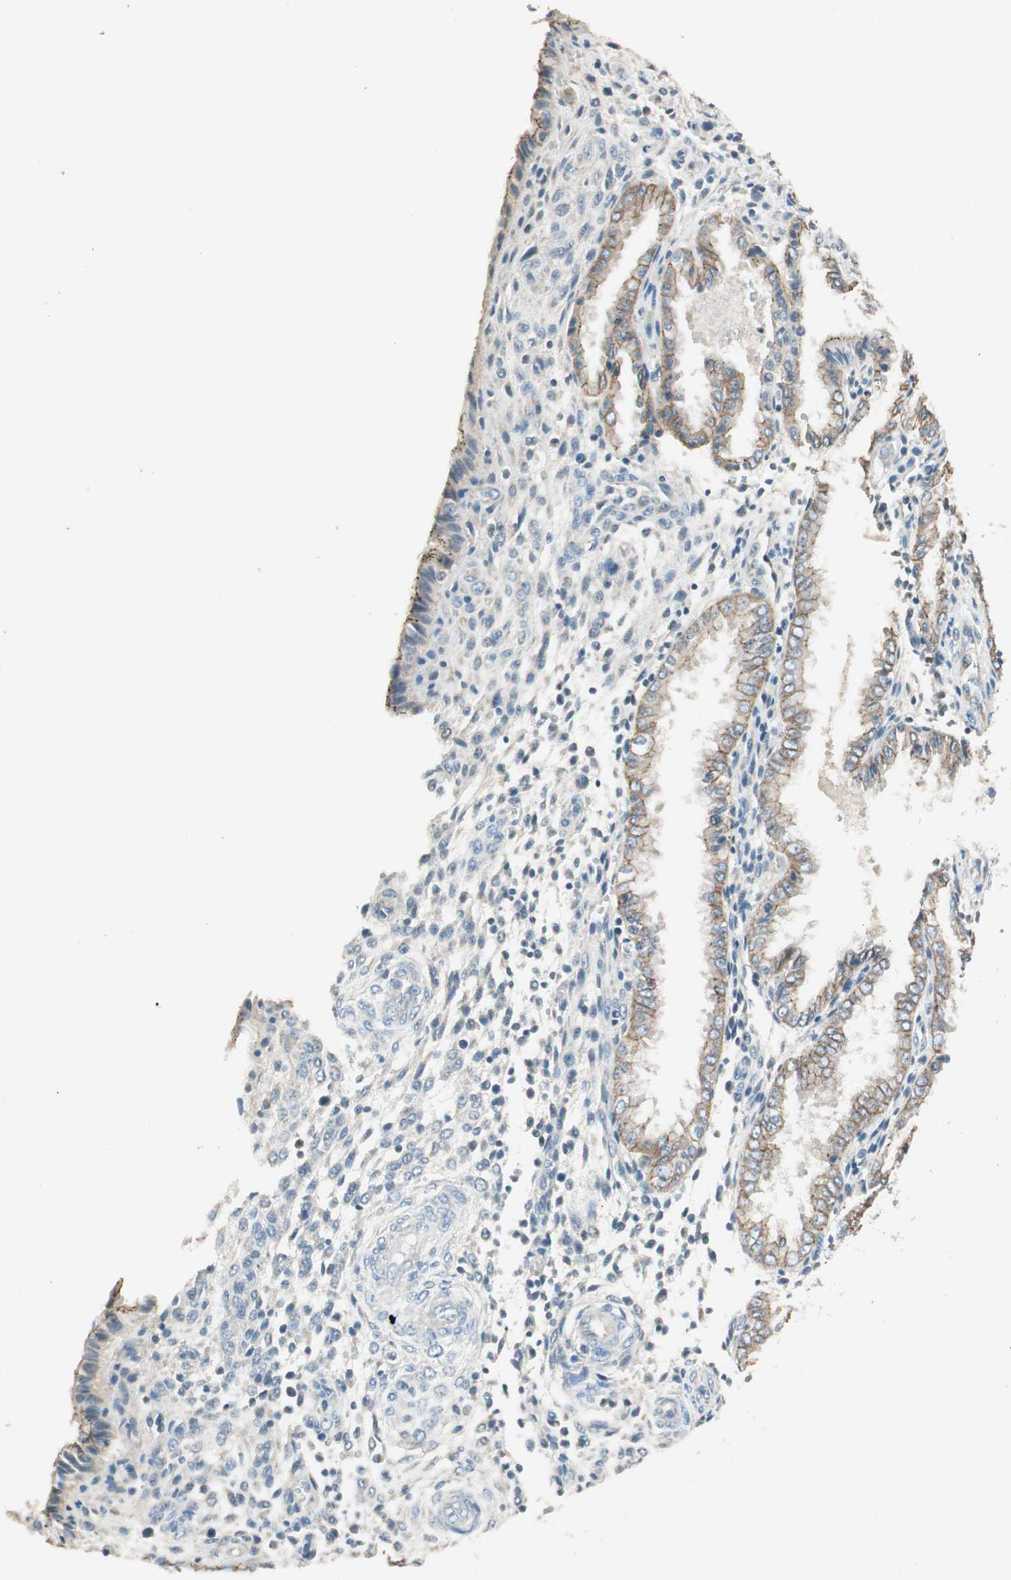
{"staining": {"intensity": "moderate", "quantity": "<25%", "location": "cytoplasmic/membranous"}, "tissue": "endometrium", "cell_type": "Cells in endometrial stroma", "image_type": "normal", "snomed": [{"axis": "morphology", "description": "Normal tissue, NOS"}, {"axis": "topography", "description": "Endometrium"}], "caption": "A high-resolution micrograph shows immunohistochemistry staining of unremarkable endometrium, which shows moderate cytoplasmic/membranous expression in about <25% of cells in endometrial stroma. The staining is performed using DAB brown chromogen to label protein expression. The nuclei are counter-stained blue using hematoxylin.", "gene": "NKAIN1", "patient": {"sex": "female", "age": 33}}